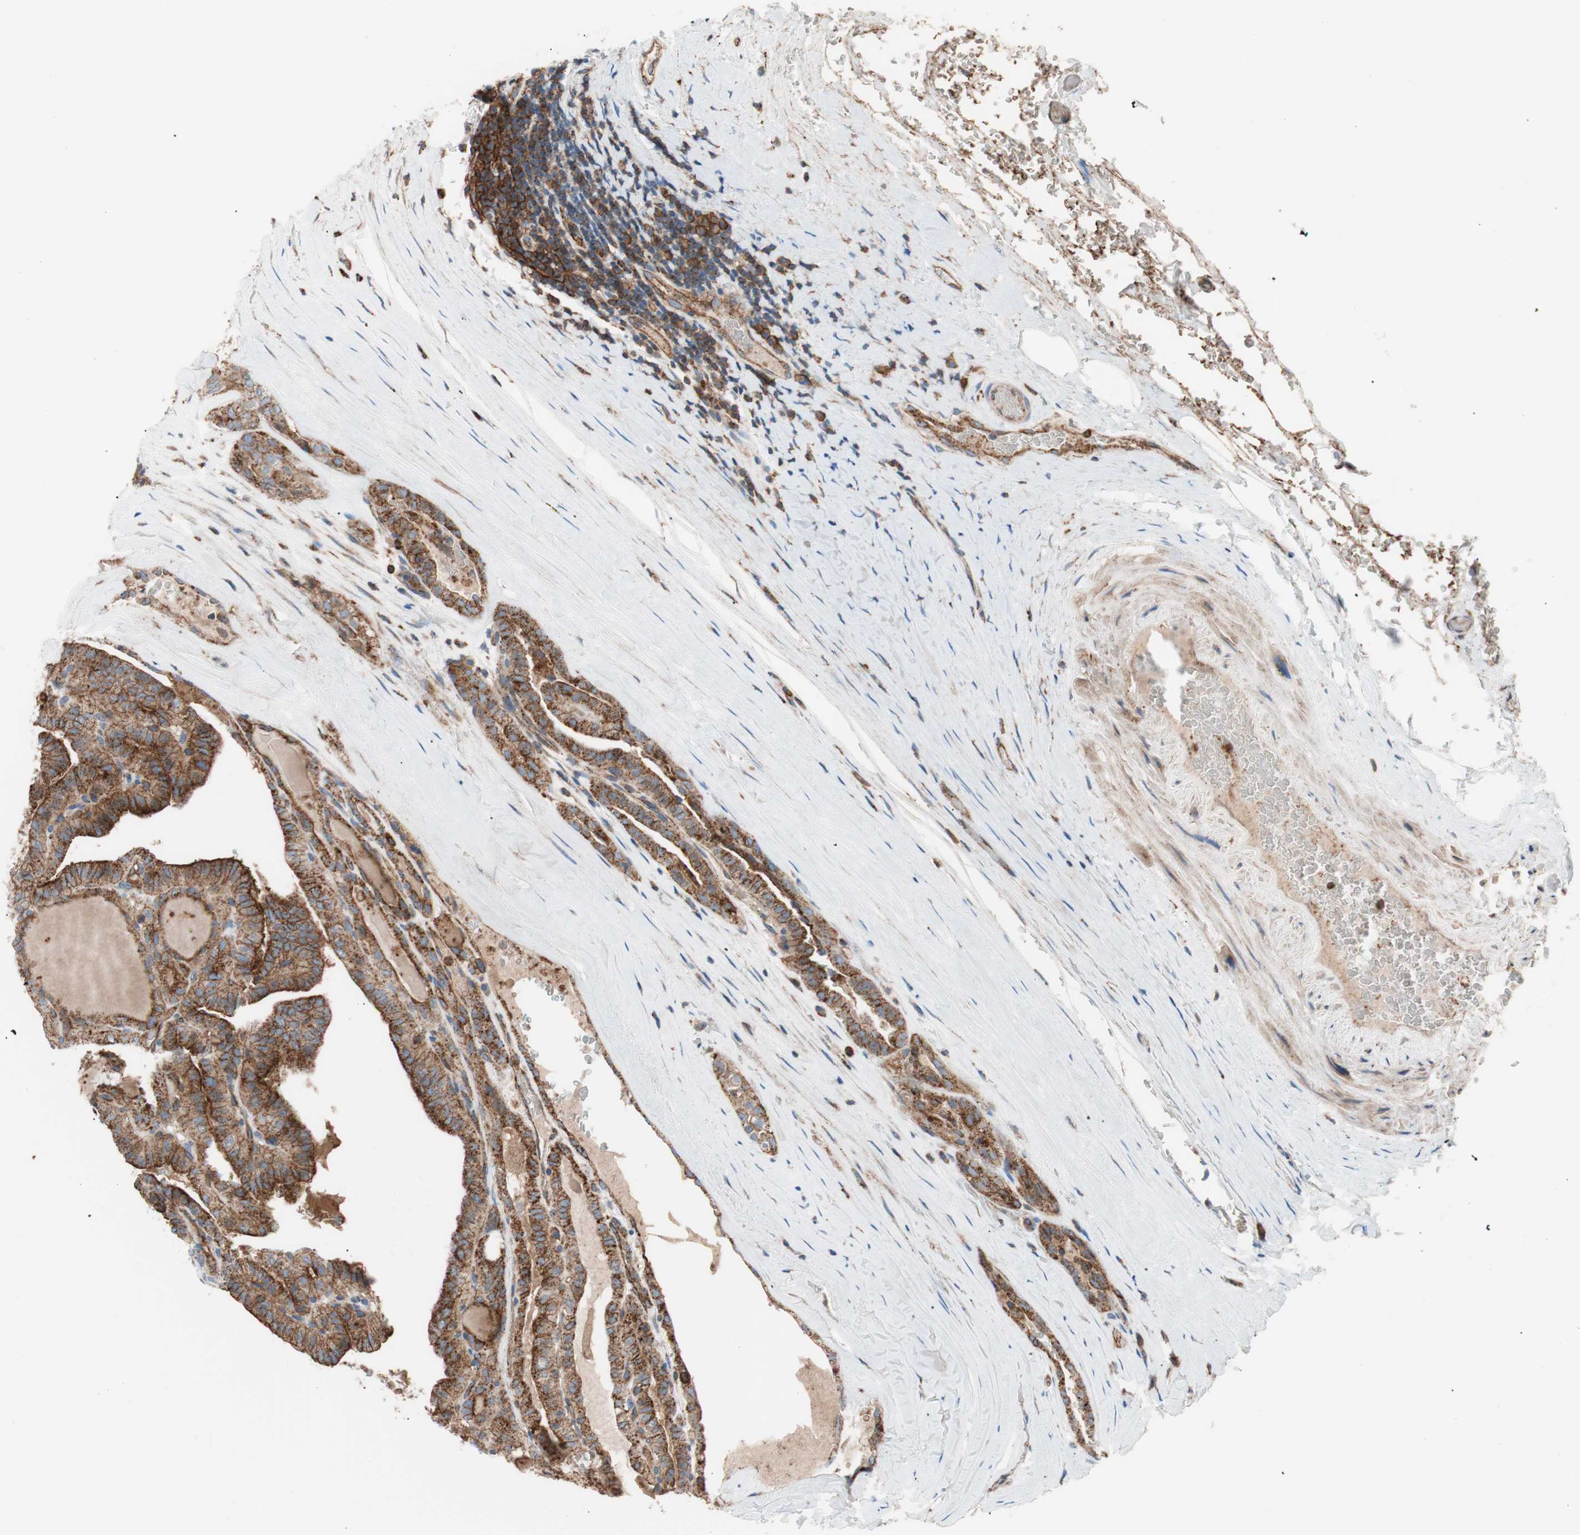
{"staining": {"intensity": "strong", "quantity": ">75%", "location": "cytoplasmic/membranous"}, "tissue": "thyroid cancer", "cell_type": "Tumor cells", "image_type": "cancer", "snomed": [{"axis": "morphology", "description": "Papillary adenocarcinoma, NOS"}, {"axis": "topography", "description": "Thyroid gland"}], "caption": "Immunohistochemistry photomicrograph of human thyroid papillary adenocarcinoma stained for a protein (brown), which reveals high levels of strong cytoplasmic/membranous staining in about >75% of tumor cells.", "gene": "FLOT2", "patient": {"sex": "male", "age": 77}}